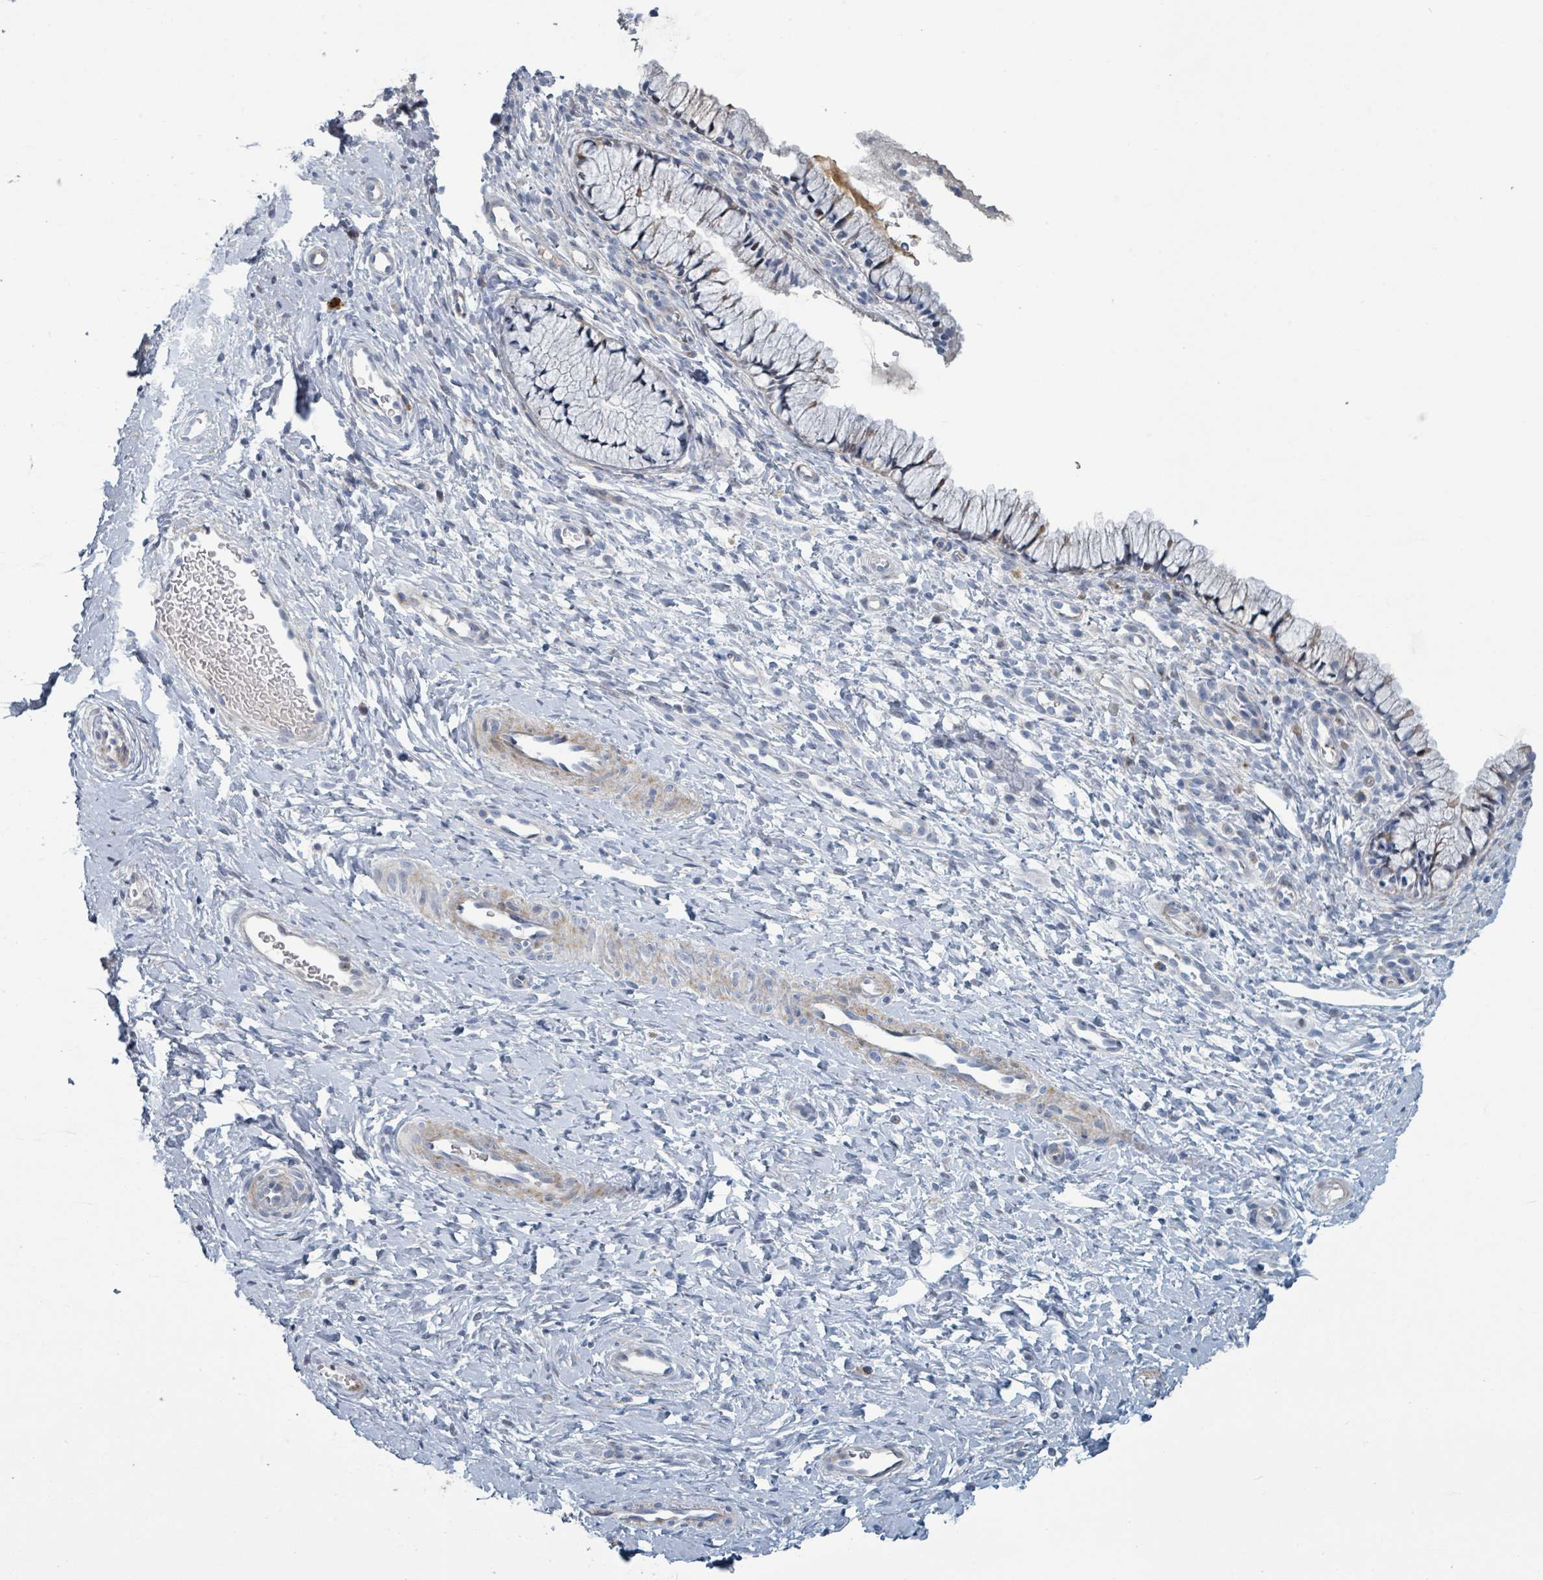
{"staining": {"intensity": "negative", "quantity": "none", "location": "none"}, "tissue": "cervix", "cell_type": "Glandular cells", "image_type": "normal", "snomed": [{"axis": "morphology", "description": "Normal tissue, NOS"}, {"axis": "topography", "description": "Cervix"}], "caption": "DAB (3,3'-diaminobenzidine) immunohistochemical staining of unremarkable human cervix demonstrates no significant staining in glandular cells.", "gene": "RAB33B", "patient": {"sex": "female", "age": 36}}